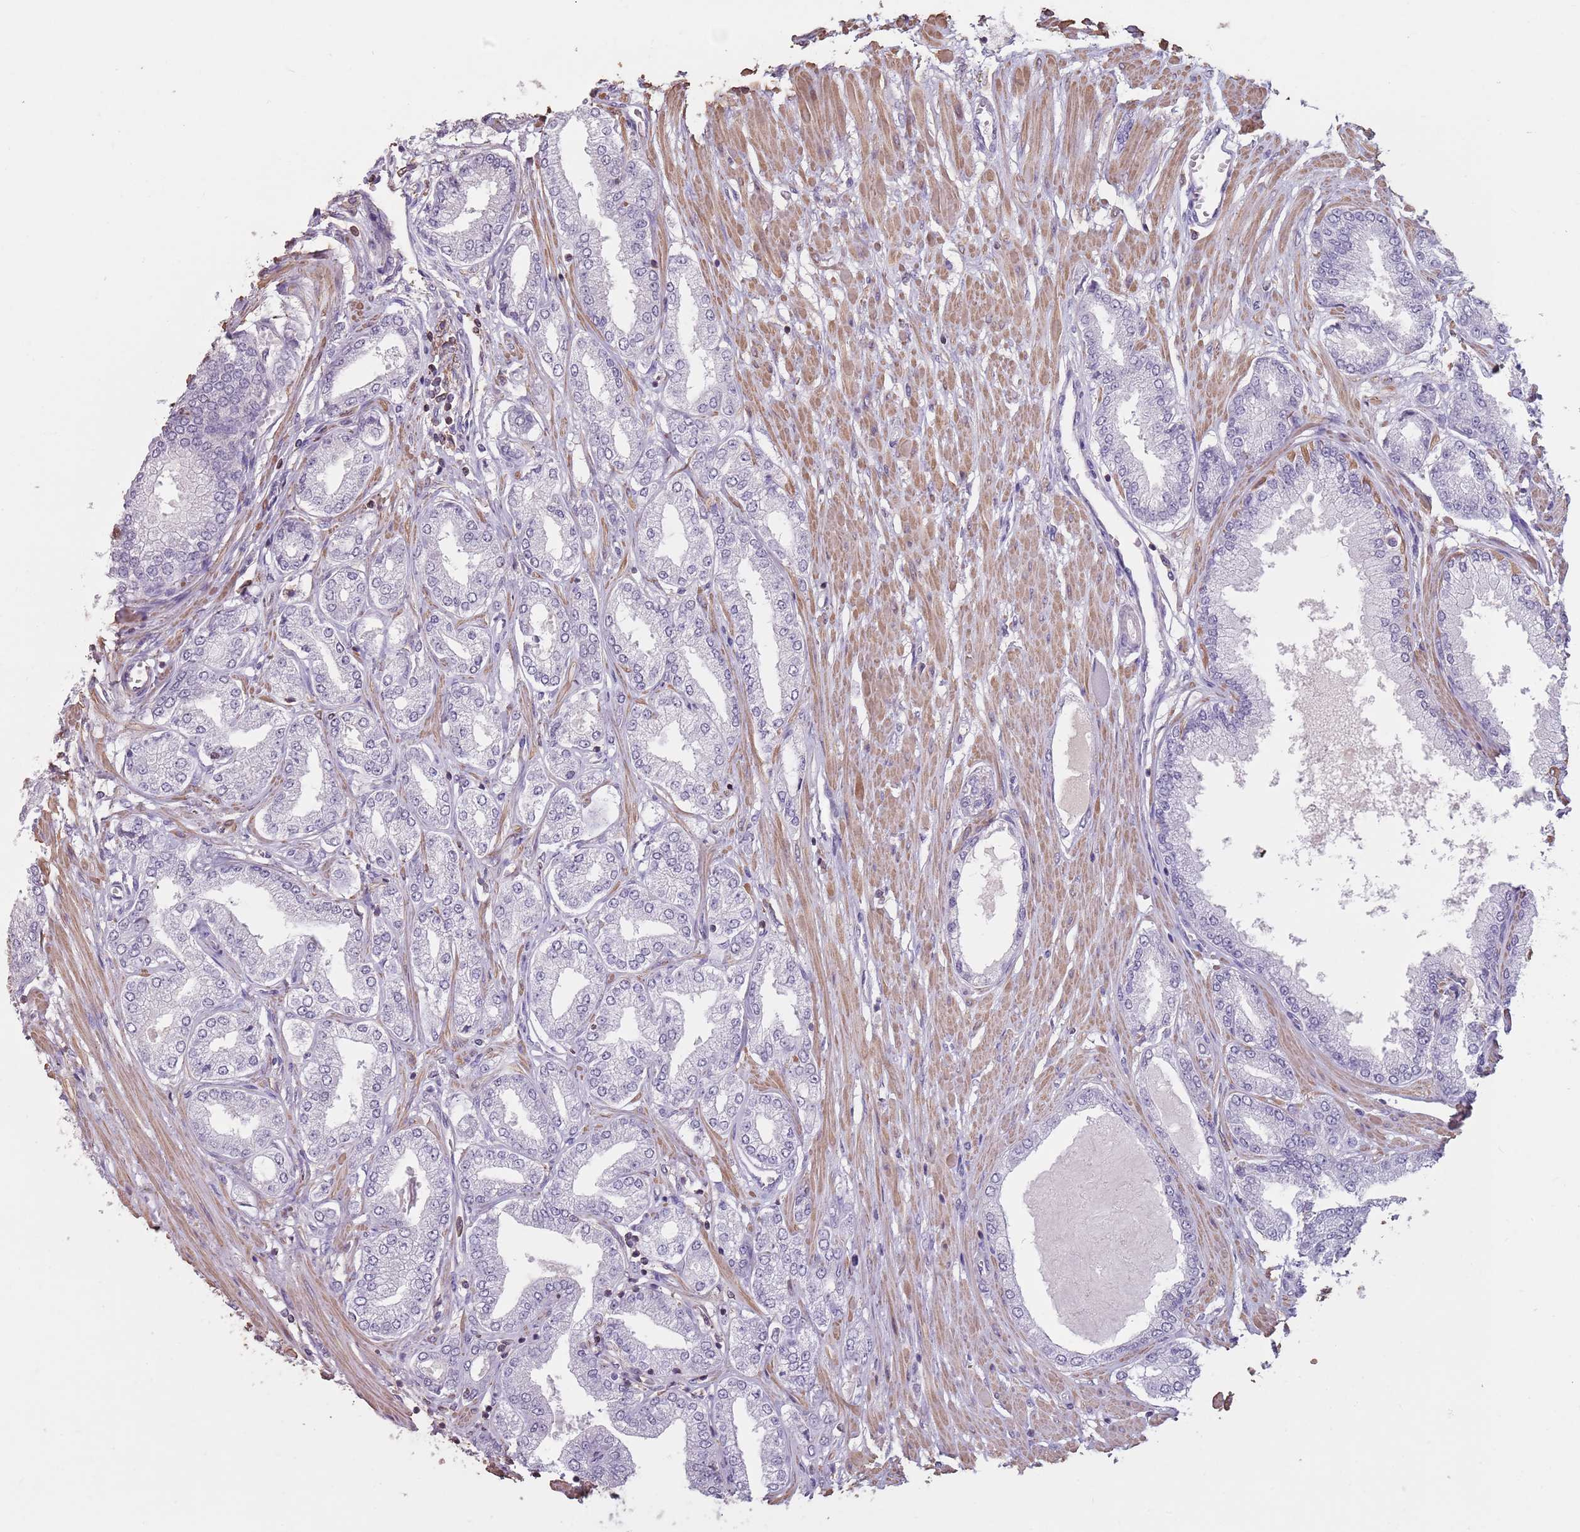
{"staining": {"intensity": "negative", "quantity": "none", "location": "none"}, "tissue": "prostate cancer", "cell_type": "Tumor cells", "image_type": "cancer", "snomed": [{"axis": "morphology", "description": "Adenocarcinoma, Low grade"}, {"axis": "topography", "description": "Prostate"}], "caption": "Tumor cells show no significant protein expression in adenocarcinoma (low-grade) (prostate). Brightfield microscopy of immunohistochemistry stained with DAB (3,3'-diaminobenzidine) (brown) and hematoxylin (blue), captured at high magnification.", "gene": "SUN5", "patient": {"sex": "male", "age": 63}}